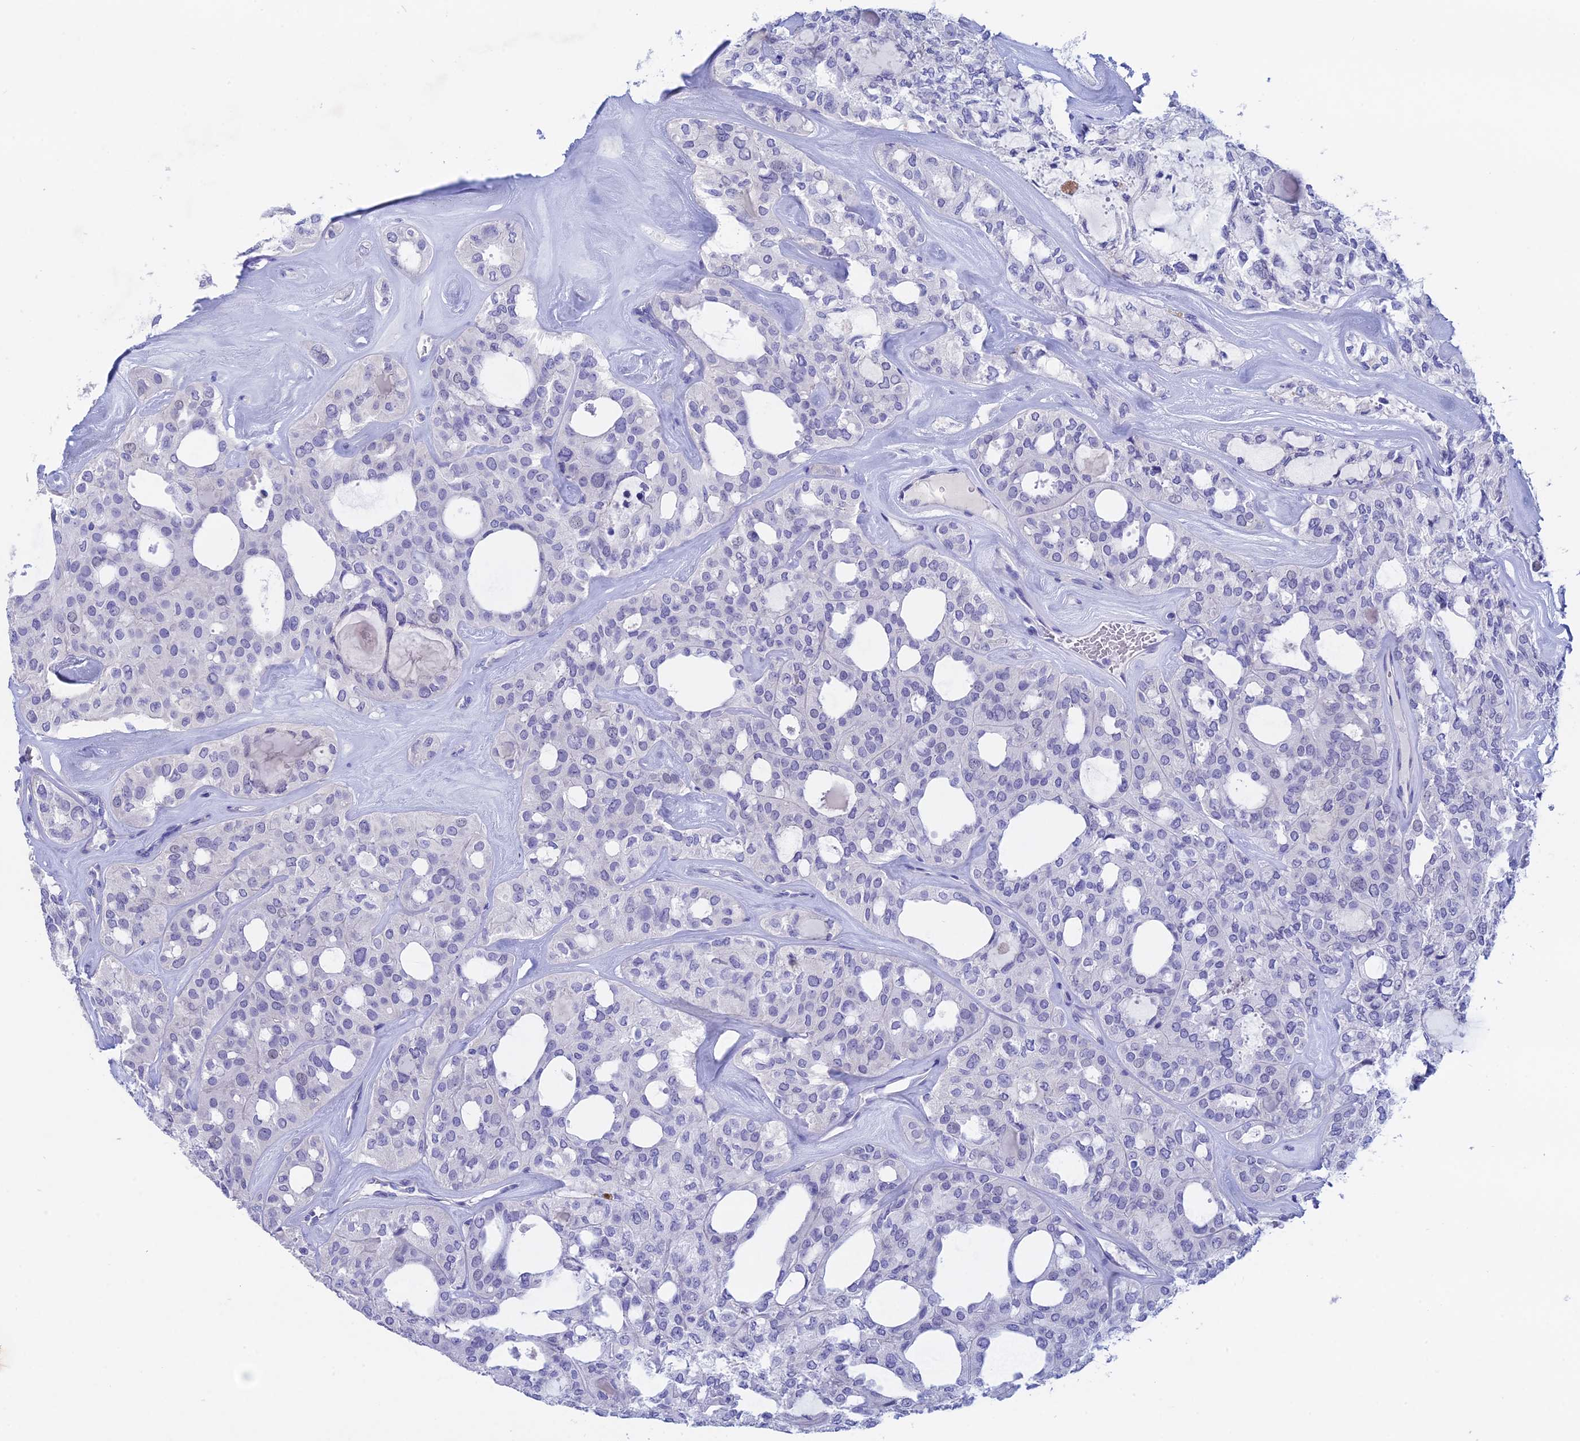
{"staining": {"intensity": "negative", "quantity": "none", "location": "none"}, "tissue": "thyroid cancer", "cell_type": "Tumor cells", "image_type": "cancer", "snomed": [{"axis": "morphology", "description": "Follicular adenoma carcinoma, NOS"}, {"axis": "topography", "description": "Thyroid gland"}], "caption": "Histopathology image shows no protein expression in tumor cells of follicular adenoma carcinoma (thyroid) tissue.", "gene": "BTBD19", "patient": {"sex": "male", "age": 75}}